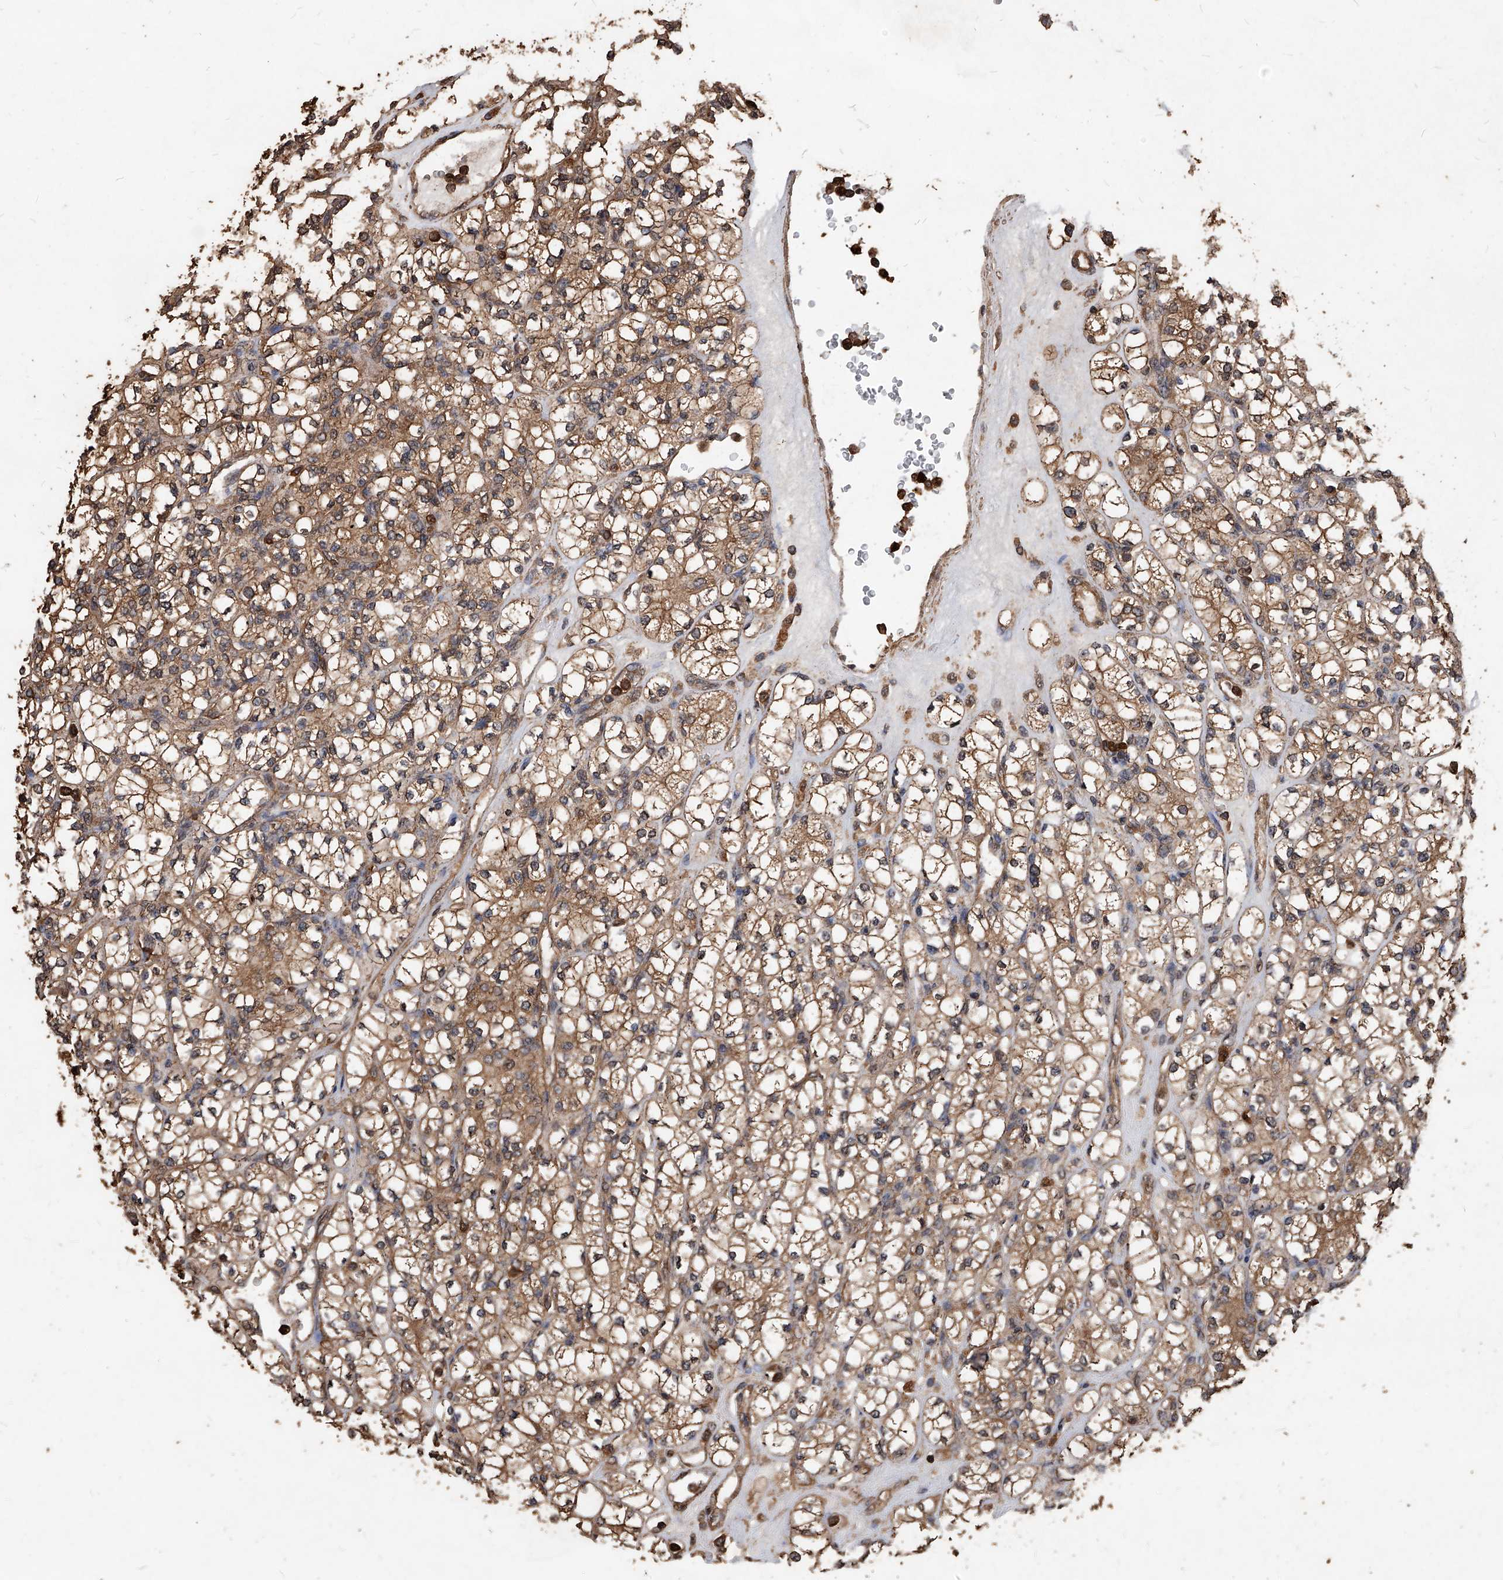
{"staining": {"intensity": "moderate", "quantity": ">75%", "location": "cytoplasmic/membranous"}, "tissue": "renal cancer", "cell_type": "Tumor cells", "image_type": "cancer", "snomed": [{"axis": "morphology", "description": "Adenocarcinoma, NOS"}, {"axis": "topography", "description": "Kidney"}], "caption": "Renal cancer (adenocarcinoma) tissue displays moderate cytoplasmic/membranous staining in approximately >75% of tumor cells, visualized by immunohistochemistry. The staining was performed using DAB to visualize the protein expression in brown, while the nuclei were stained in blue with hematoxylin (Magnification: 20x).", "gene": "UCP2", "patient": {"sex": "male", "age": 77}}